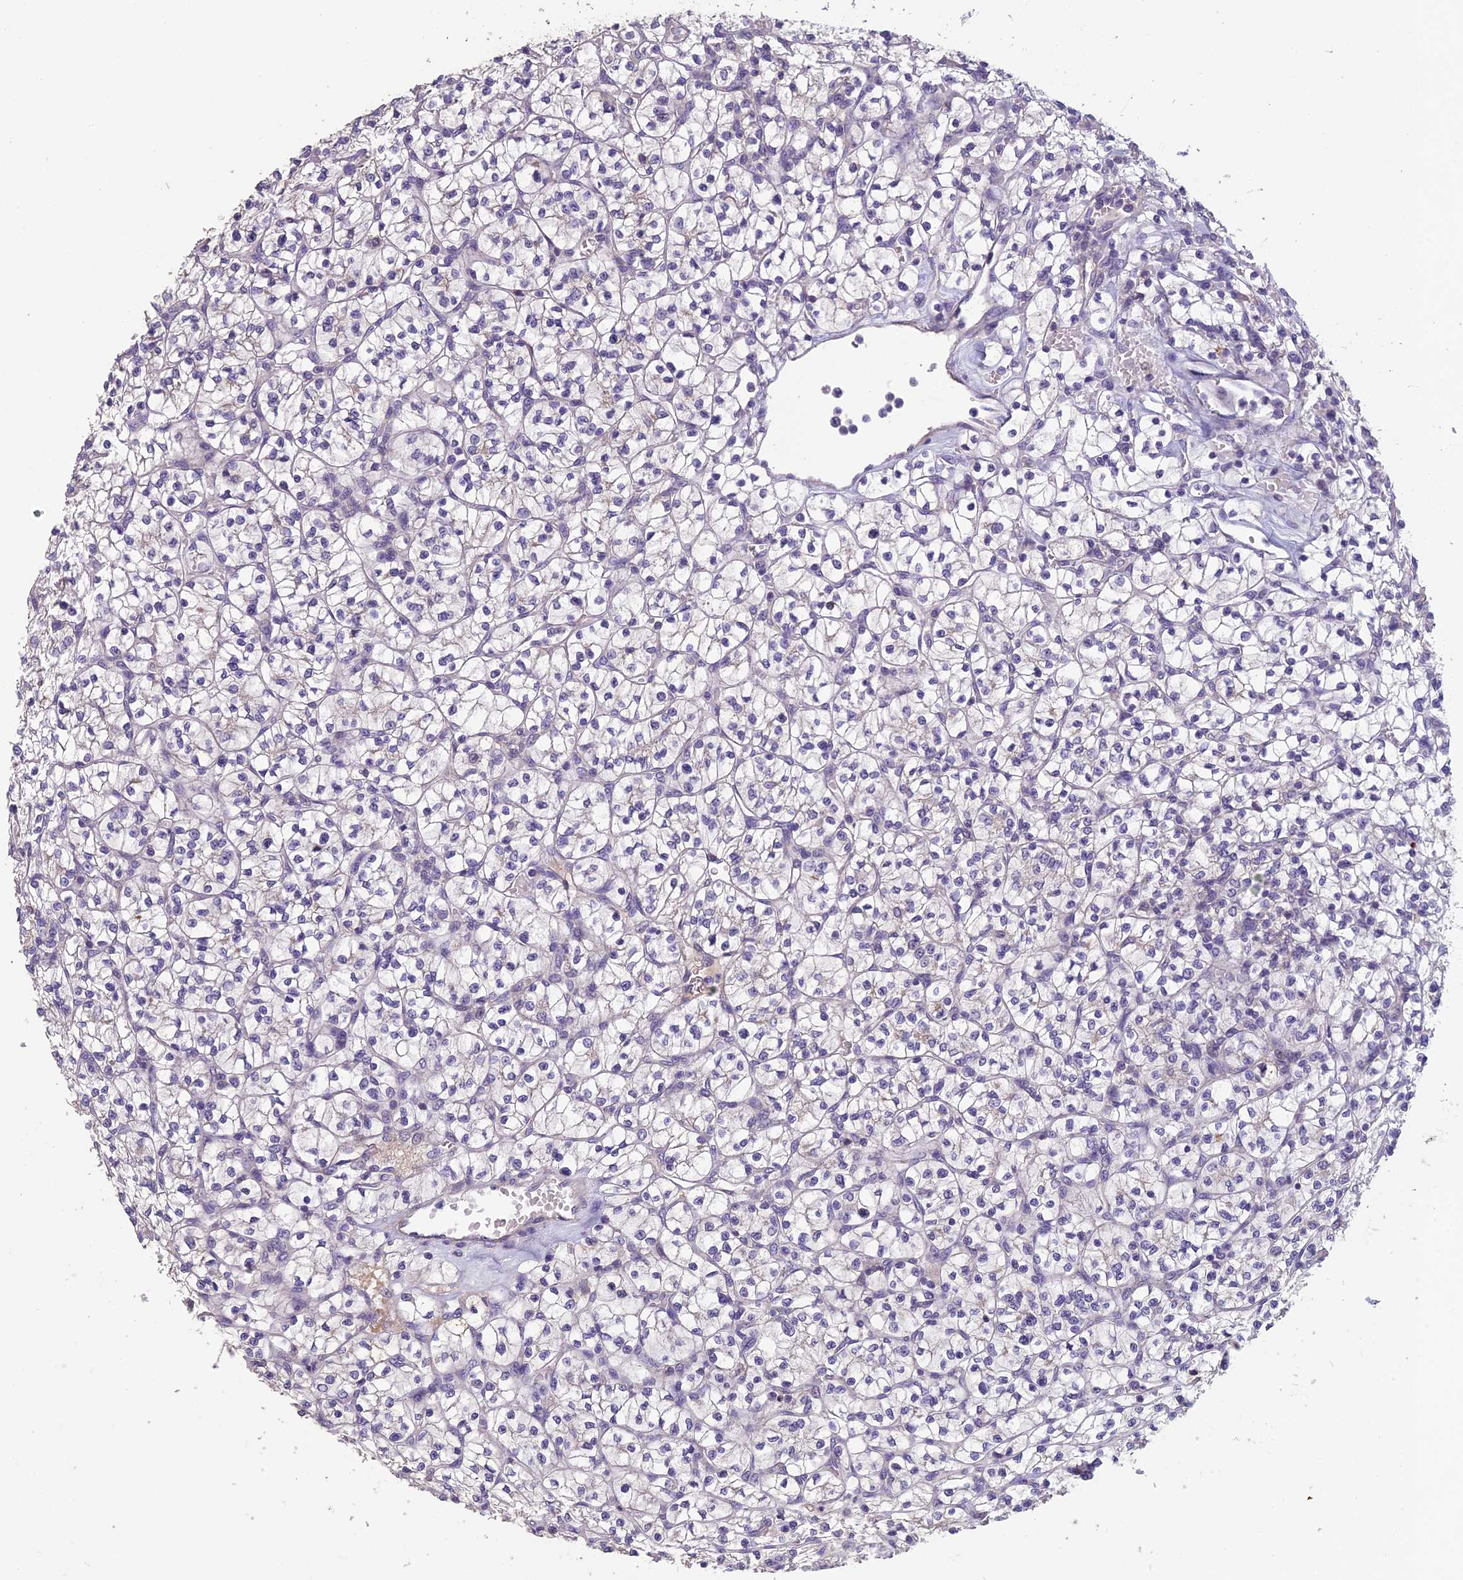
{"staining": {"intensity": "negative", "quantity": "none", "location": "none"}, "tissue": "renal cancer", "cell_type": "Tumor cells", "image_type": "cancer", "snomed": [{"axis": "morphology", "description": "Adenocarcinoma, NOS"}, {"axis": "topography", "description": "Kidney"}], "caption": "IHC photomicrograph of neoplastic tissue: human adenocarcinoma (renal) stained with DAB (3,3'-diaminobenzidine) exhibits no significant protein expression in tumor cells.", "gene": "CEACAM16", "patient": {"sex": "female", "age": 64}}